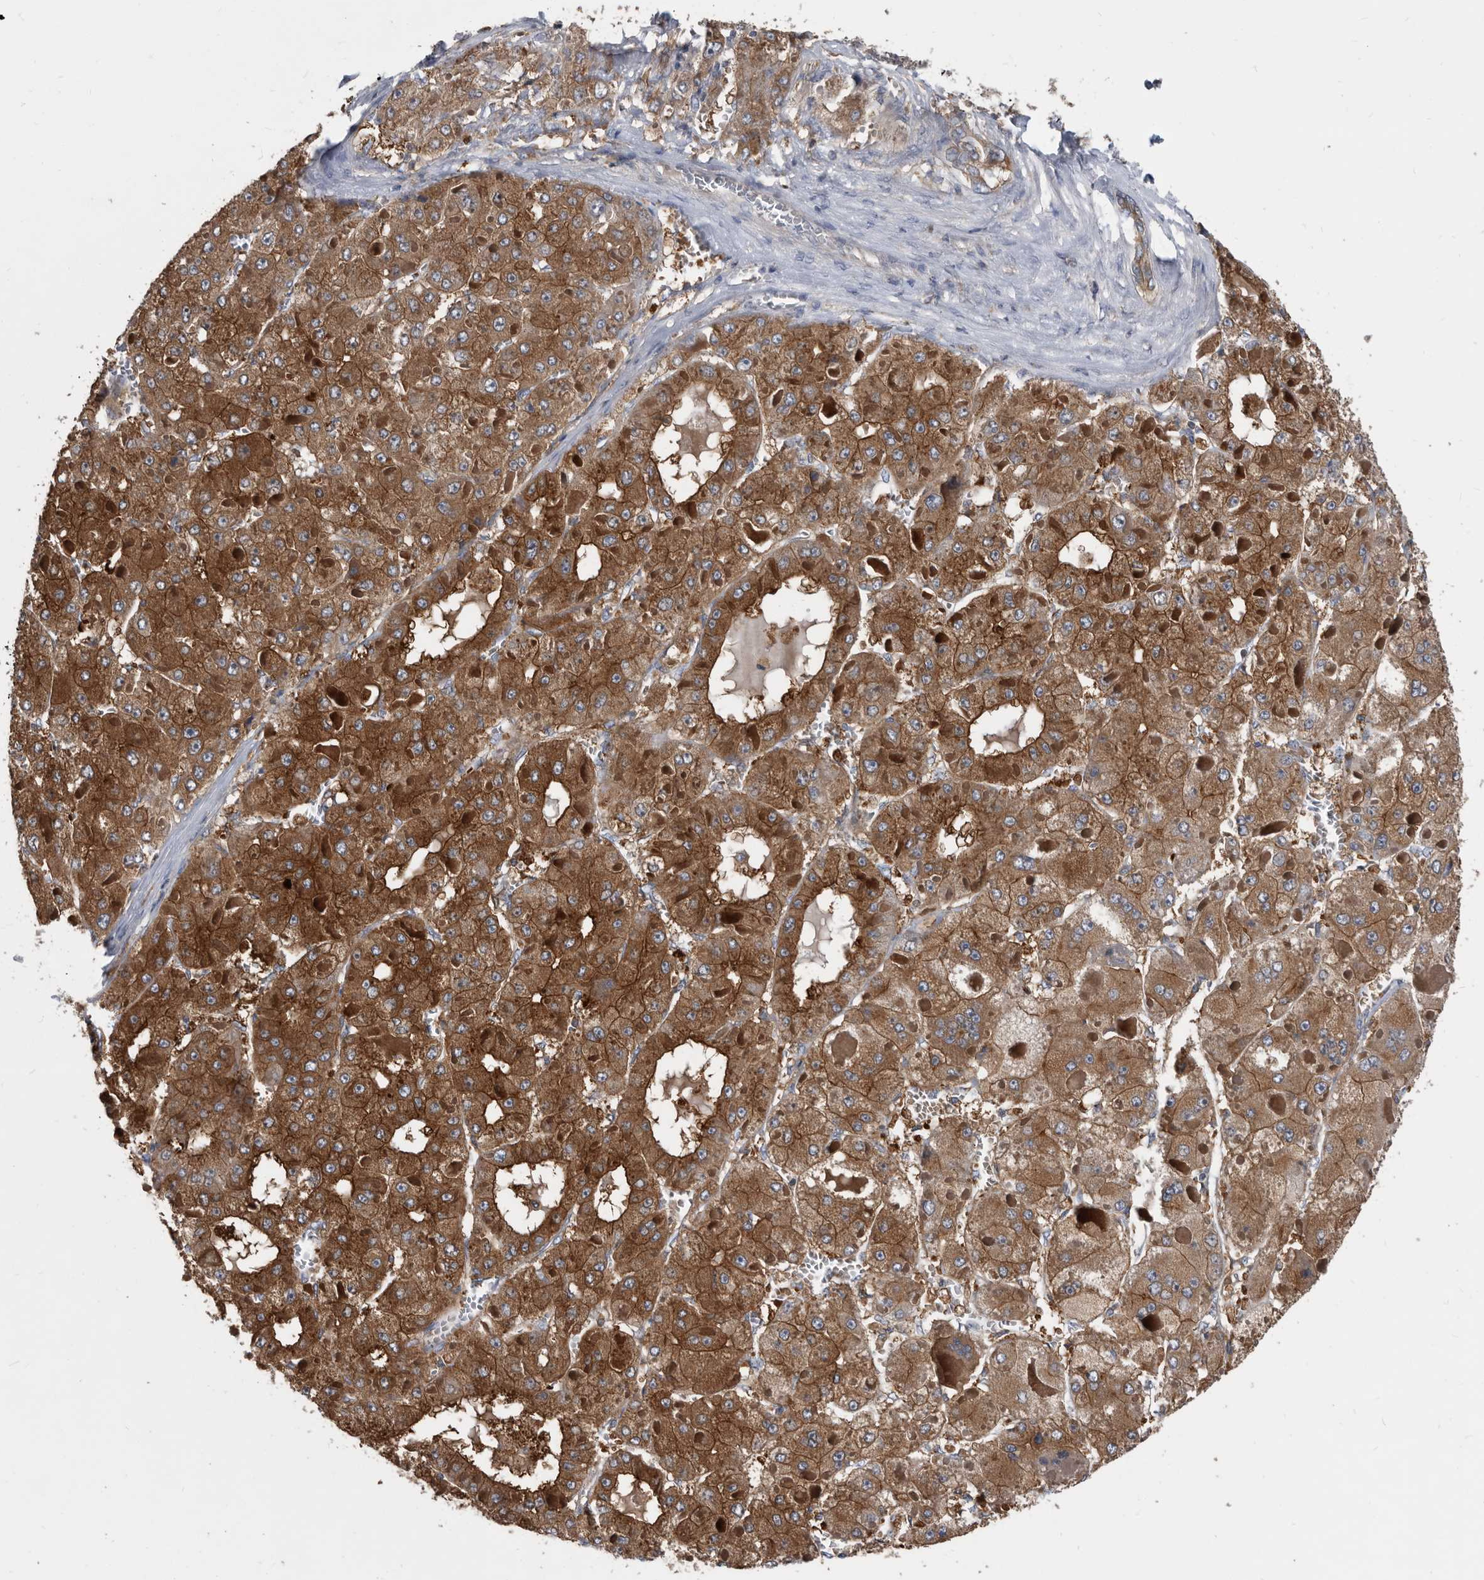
{"staining": {"intensity": "strong", "quantity": ">75%", "location": "cytoplasmic/membranous"}, "tissue": "liver cancer", "cell_type": "Tumor cells", "image_type": "cancer", "snomed": [{"axis": "morphology", "description": "Carcinoma, Hepatocellular, NOS"}, {"axis": "topography", "description": "Liver"}], "caption": "Protein expression analysis of human liver hepatocellular carcinoma reveals strong cytoplasmic/membranous expression in about >75% of tumor cells.", "gene": "APEH", "patient": {"sex": "female", "age": 73}}